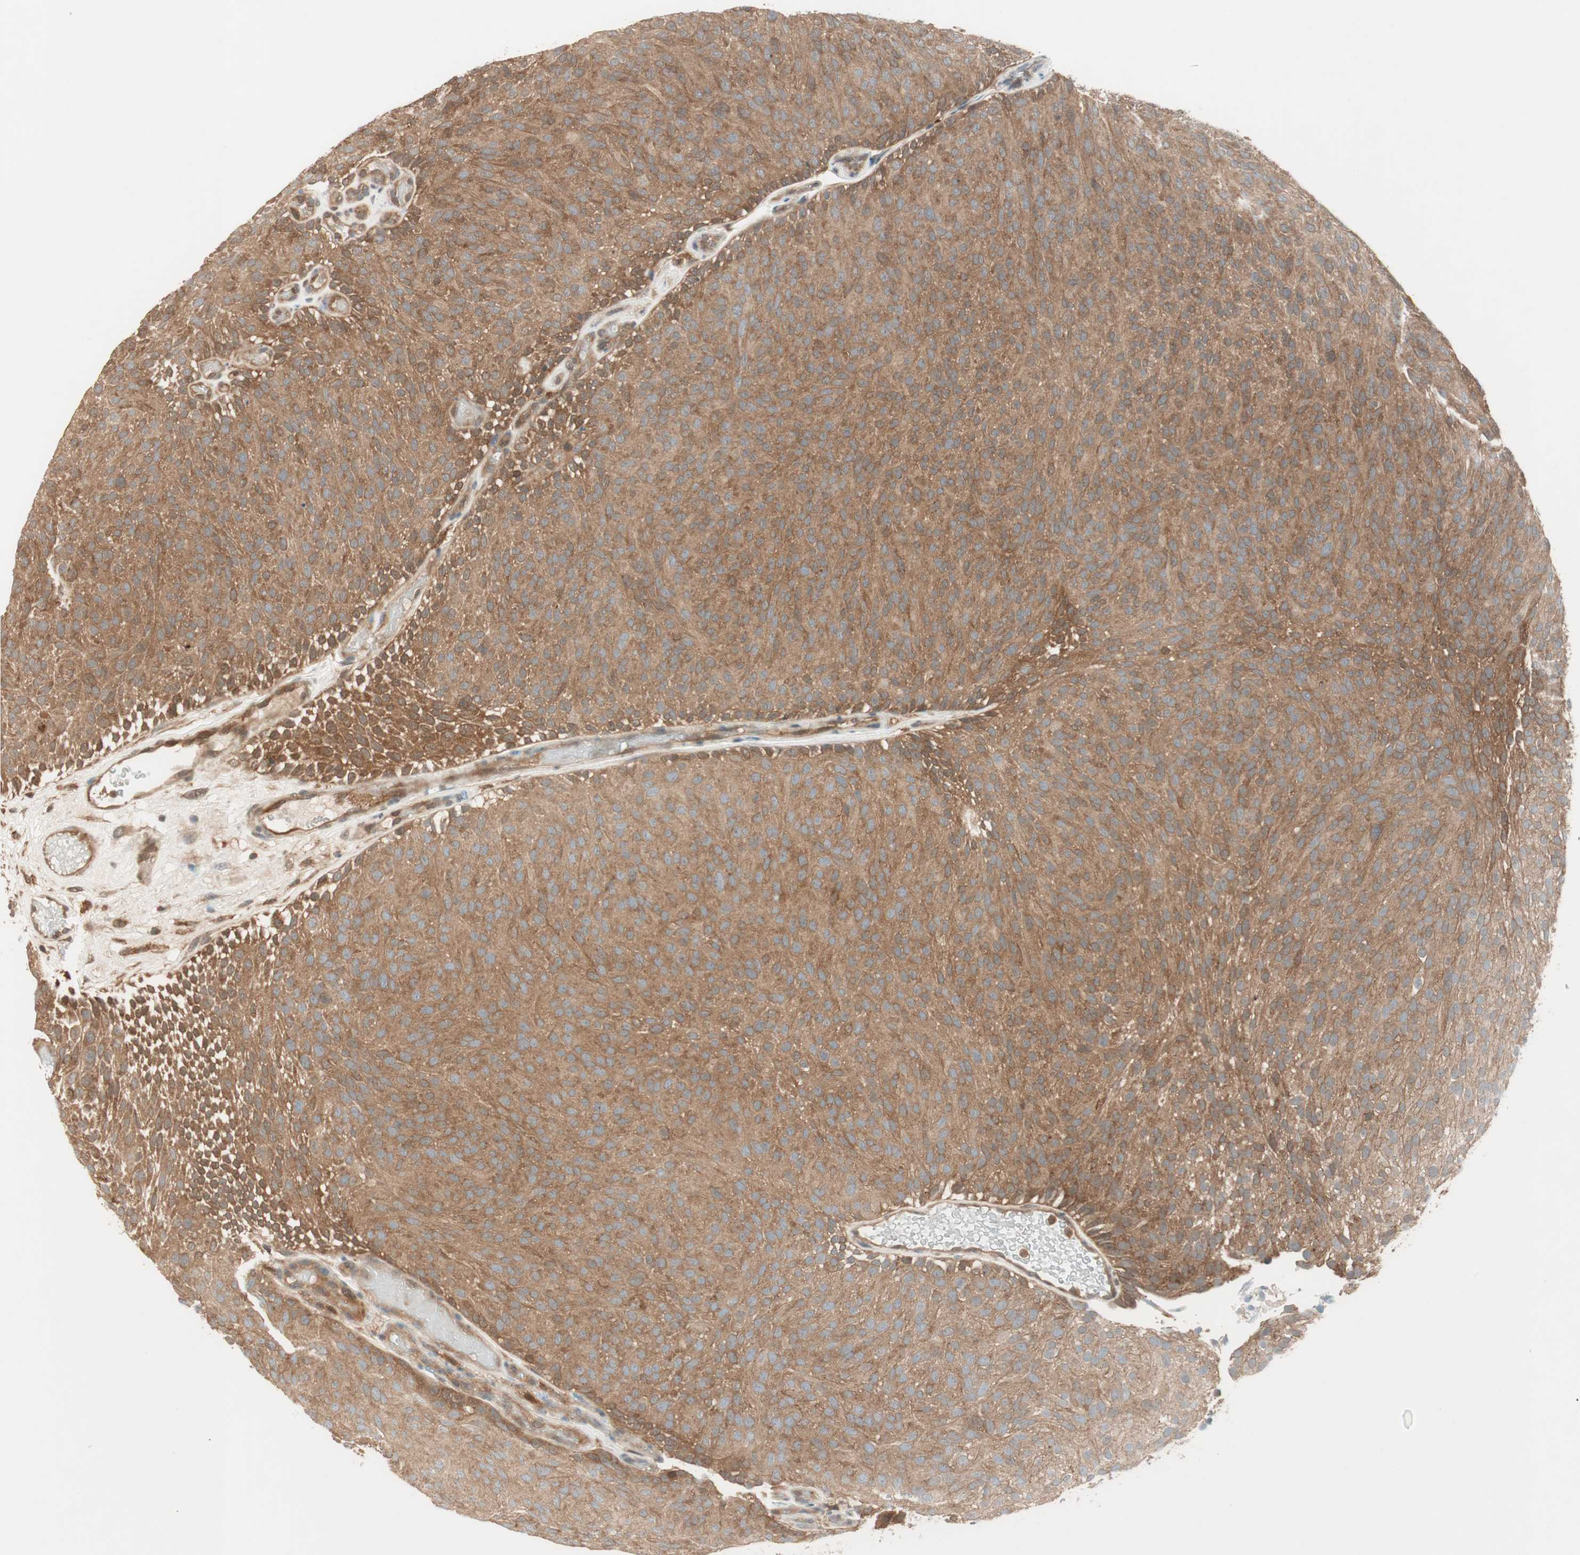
{"staining": {"intensity": "strong", "quantity": ">75%", "location": "cytoplasmic/membranous"}, "tissue": "urothelial cancer", "cell_type": "Tumor cells", "image_type": "cancer", "snomed": [{"axis": "morphology", "description": "Urothelial carcinoma, Low grade"}, {"axis": "topography", "description": "Urinary bladder"}], "caption": "Urothelial cancer tissue reveals strong cytoplasmic/membranous positivity in approximately >75% of tumor cells, visualized by immunohistochemistry. Using DAB (3,3'-diaminobenzidine) (brown) and hematoxylin (blue) stains, captured at high magnification using brightfield microscopy.", "gene": "GALT", "patient": {"sex": "male", "age": 78}}